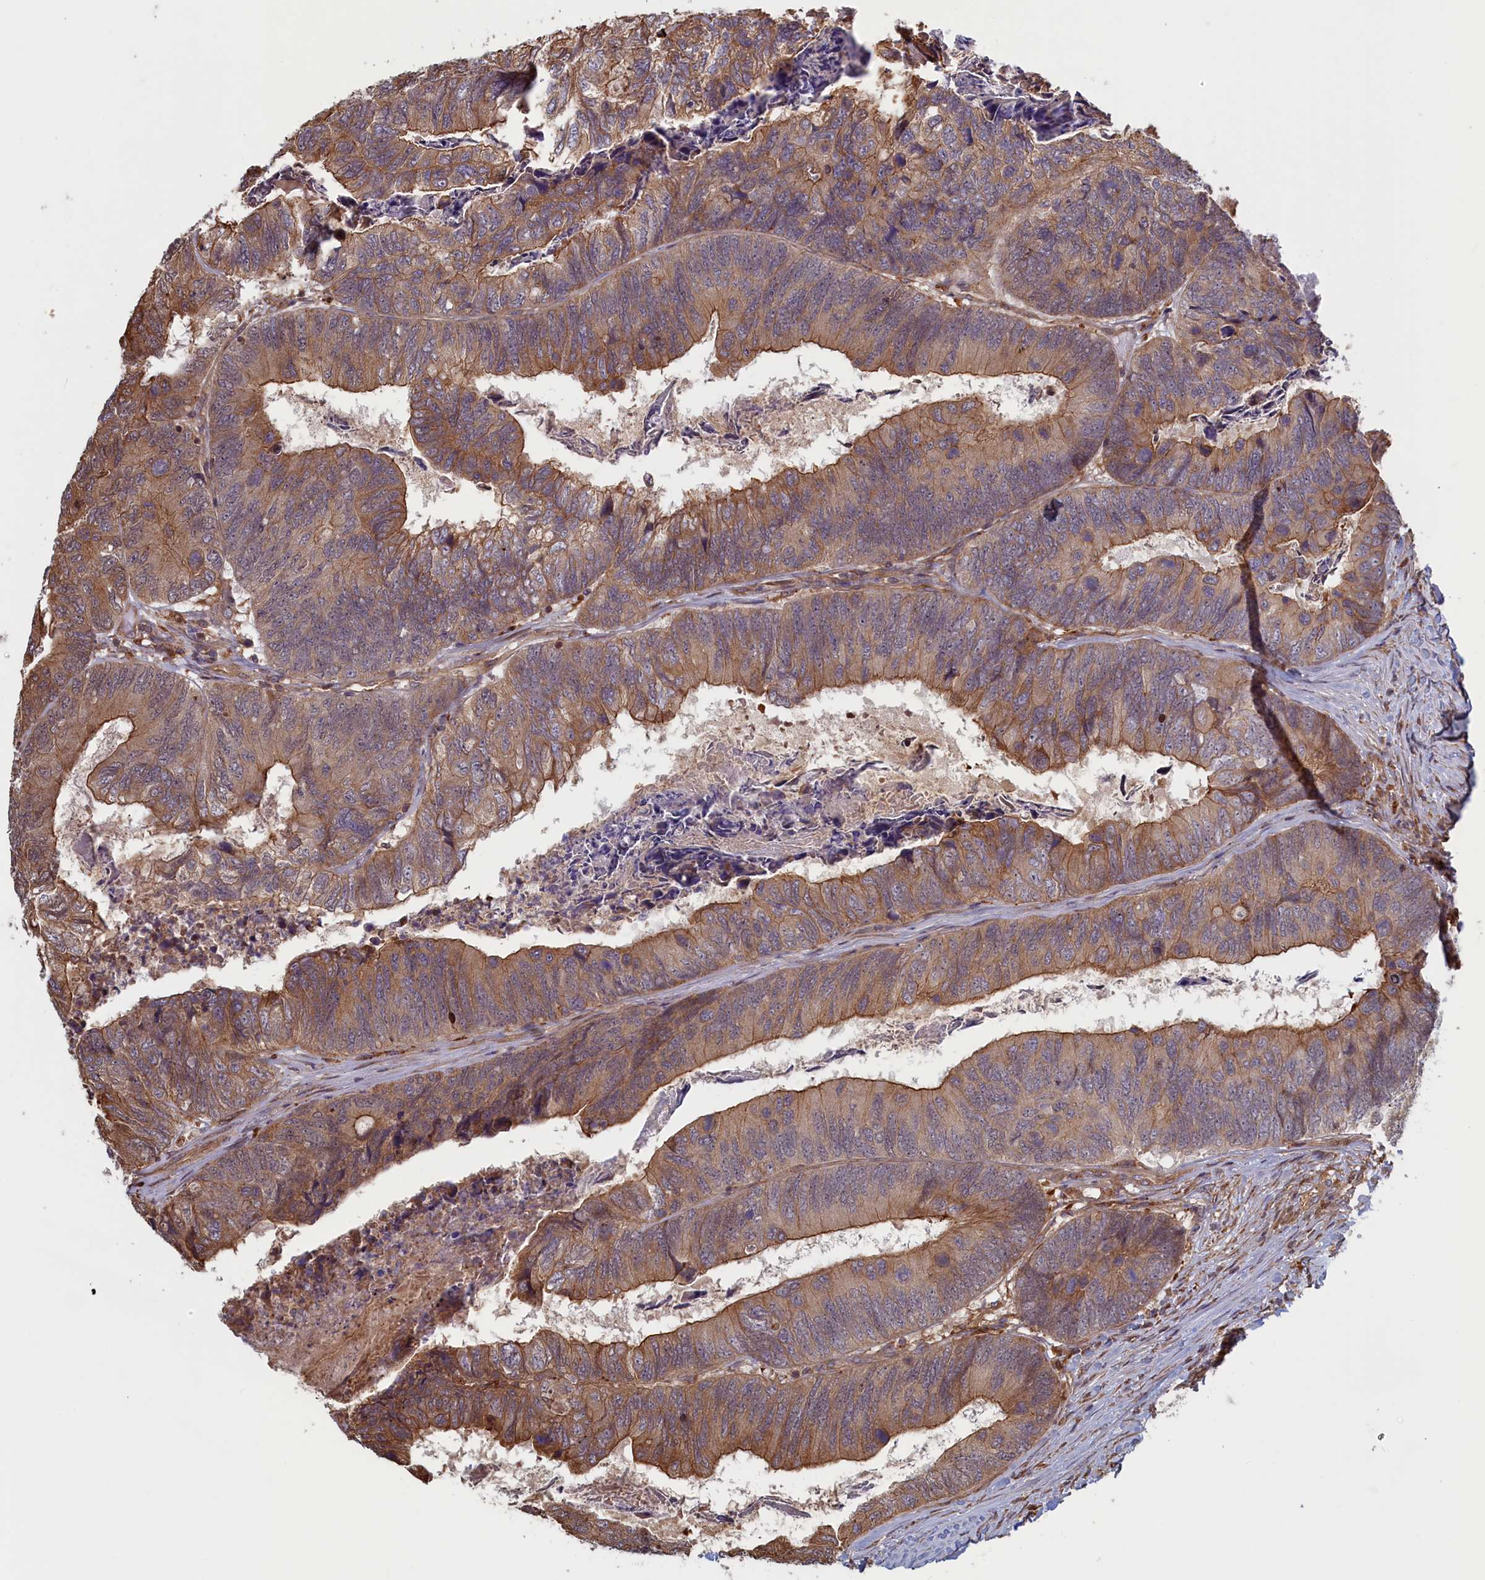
{"staining": {"intensity": "moderate", "quantity": ">75%", "location": "cytoplasmic/membranous"}, "tissue": "colorectal cancer", "cell_type": "Tumor cells", "image_type": "cancer", "snomed": [{"axis": "morphology", "description": "Adenocarcinoma, NOS"}, {"axis": "topography", "description": "Colon"}], "caption": "High-magnification brightfield microscopy of adenocarcinoma (colorectal) stained with DAB (3,3'-diaminobenzidine) (brown) and counterstained with hematoxylin (blue). tumor cells exhibit moderate cytoplasmic/membranous positivity is present in approximately>75% of cells.", "gene": "RILPL1", "patient": {"sex": "female", "age": 67}}